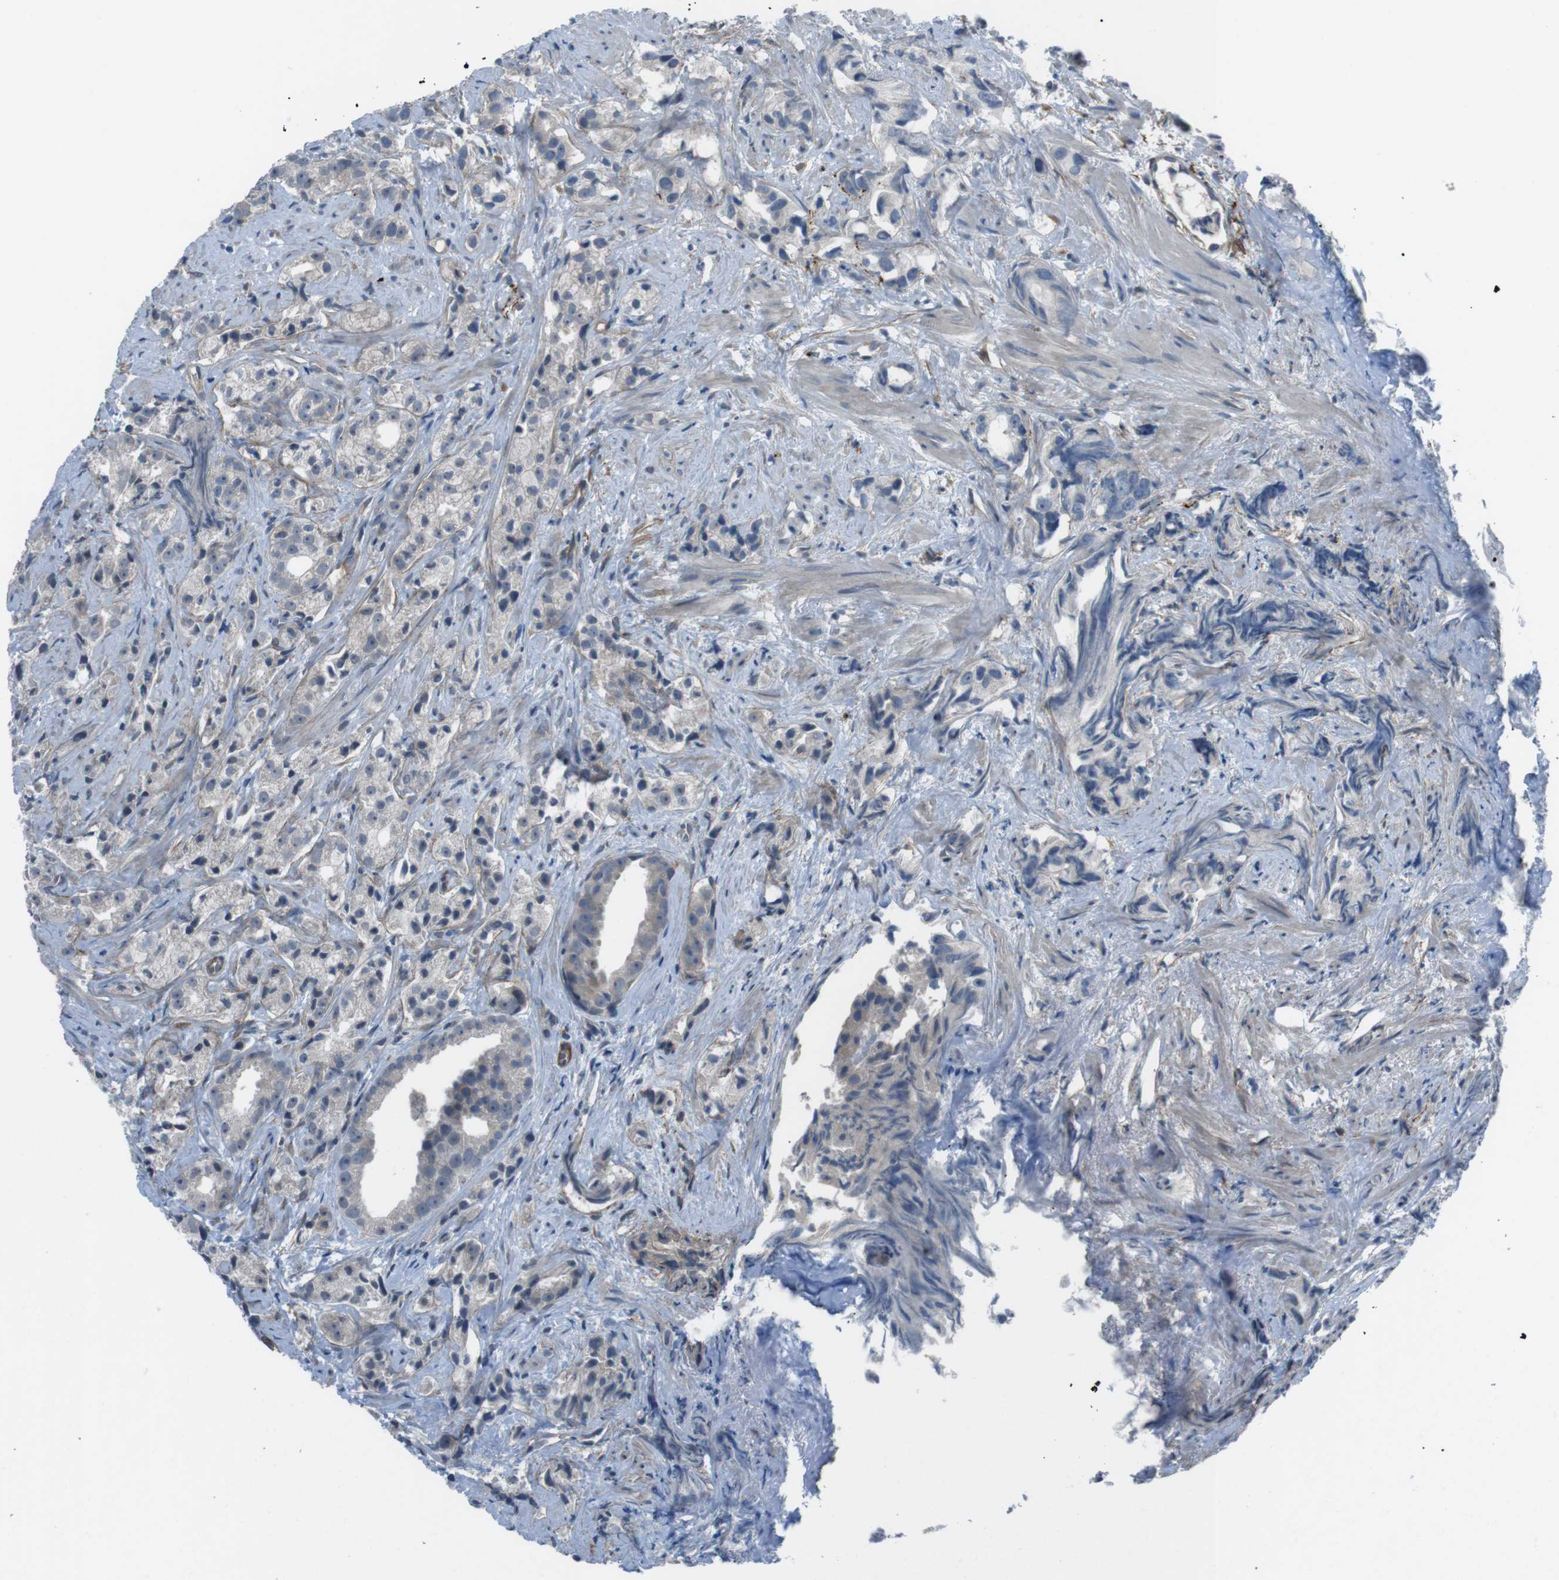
{"staining": {"intensity": "weak", "quantity": "<25%", "location": "cytoplasmic/membranous"}, "tissue": "prostate cancer", "cell_type": "Tumor cells", "image_type": "cancer", "snomed": [{"axis": "morphology", "description": "Adenocarcinoma, Low grade"}, {"axis": "topography", "description": "Prostate"}], "caption": "Image shows no protein staining in tumor cells of prostate cancer tissue.", "gene": "ANK2", "patient": {"sex": "male", "age": 89}}